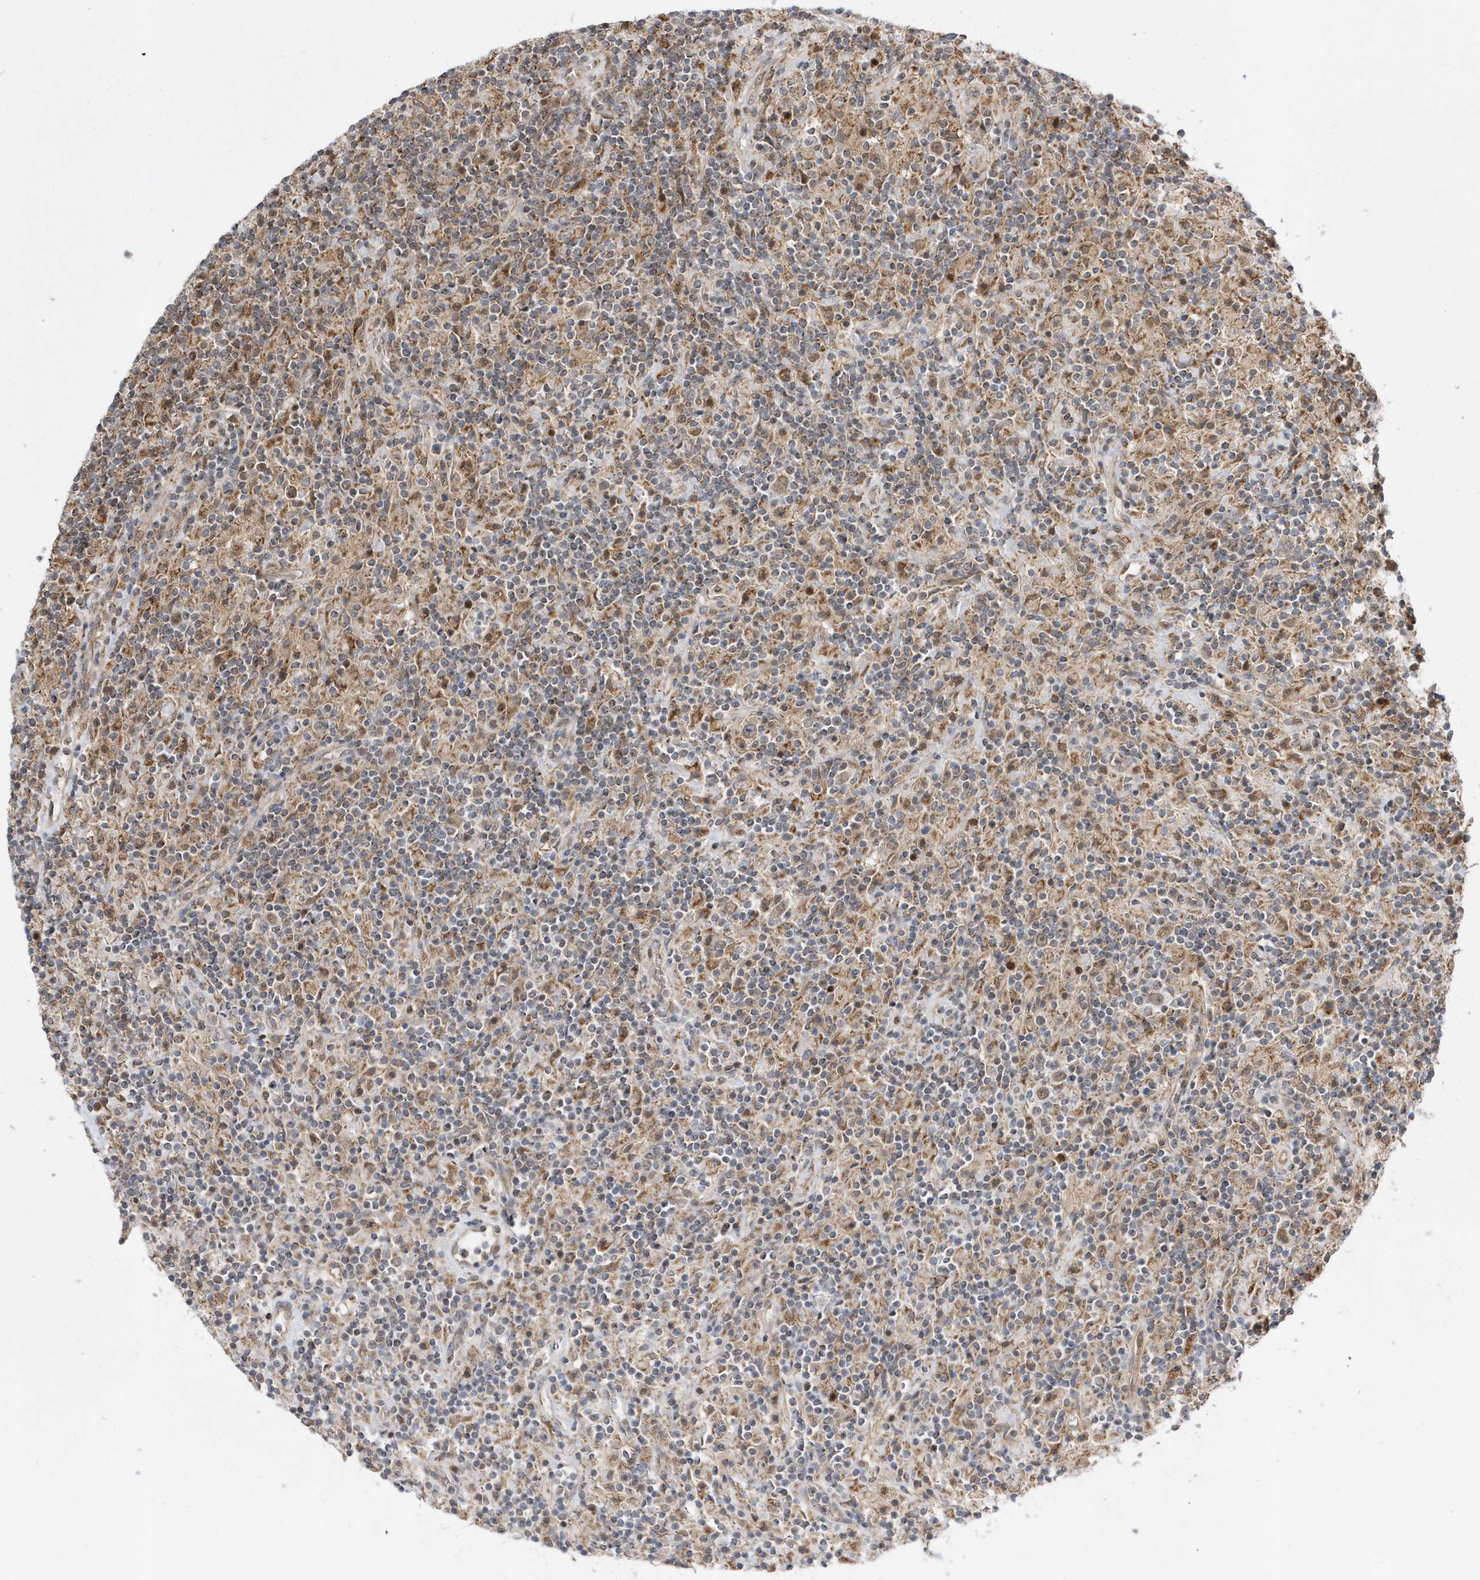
{"staining": {"intensity": "weak", "quantity": ">75%", "location": "cytoplasmic/membranous"}, "tissue": "lymphoma", "cell_type": "Tumor cells", "image_type": "cancer", "snomed": [{"axis": "morphology", "description": "Hodgkin's disease, NOS"}, {"axis": "topography", "description": "Lymph node"}], "caption": "High-magnification brightfield microscopy of lymphoma stained with DAB (brown) and counterstained with hematoxylin (blue). tumor cells exhibit weak cytoplasmic/membranous expression is identified in about>75% of cells.", "gene": "DALRD3", "patient": {"sex": "male", "age": 70}}